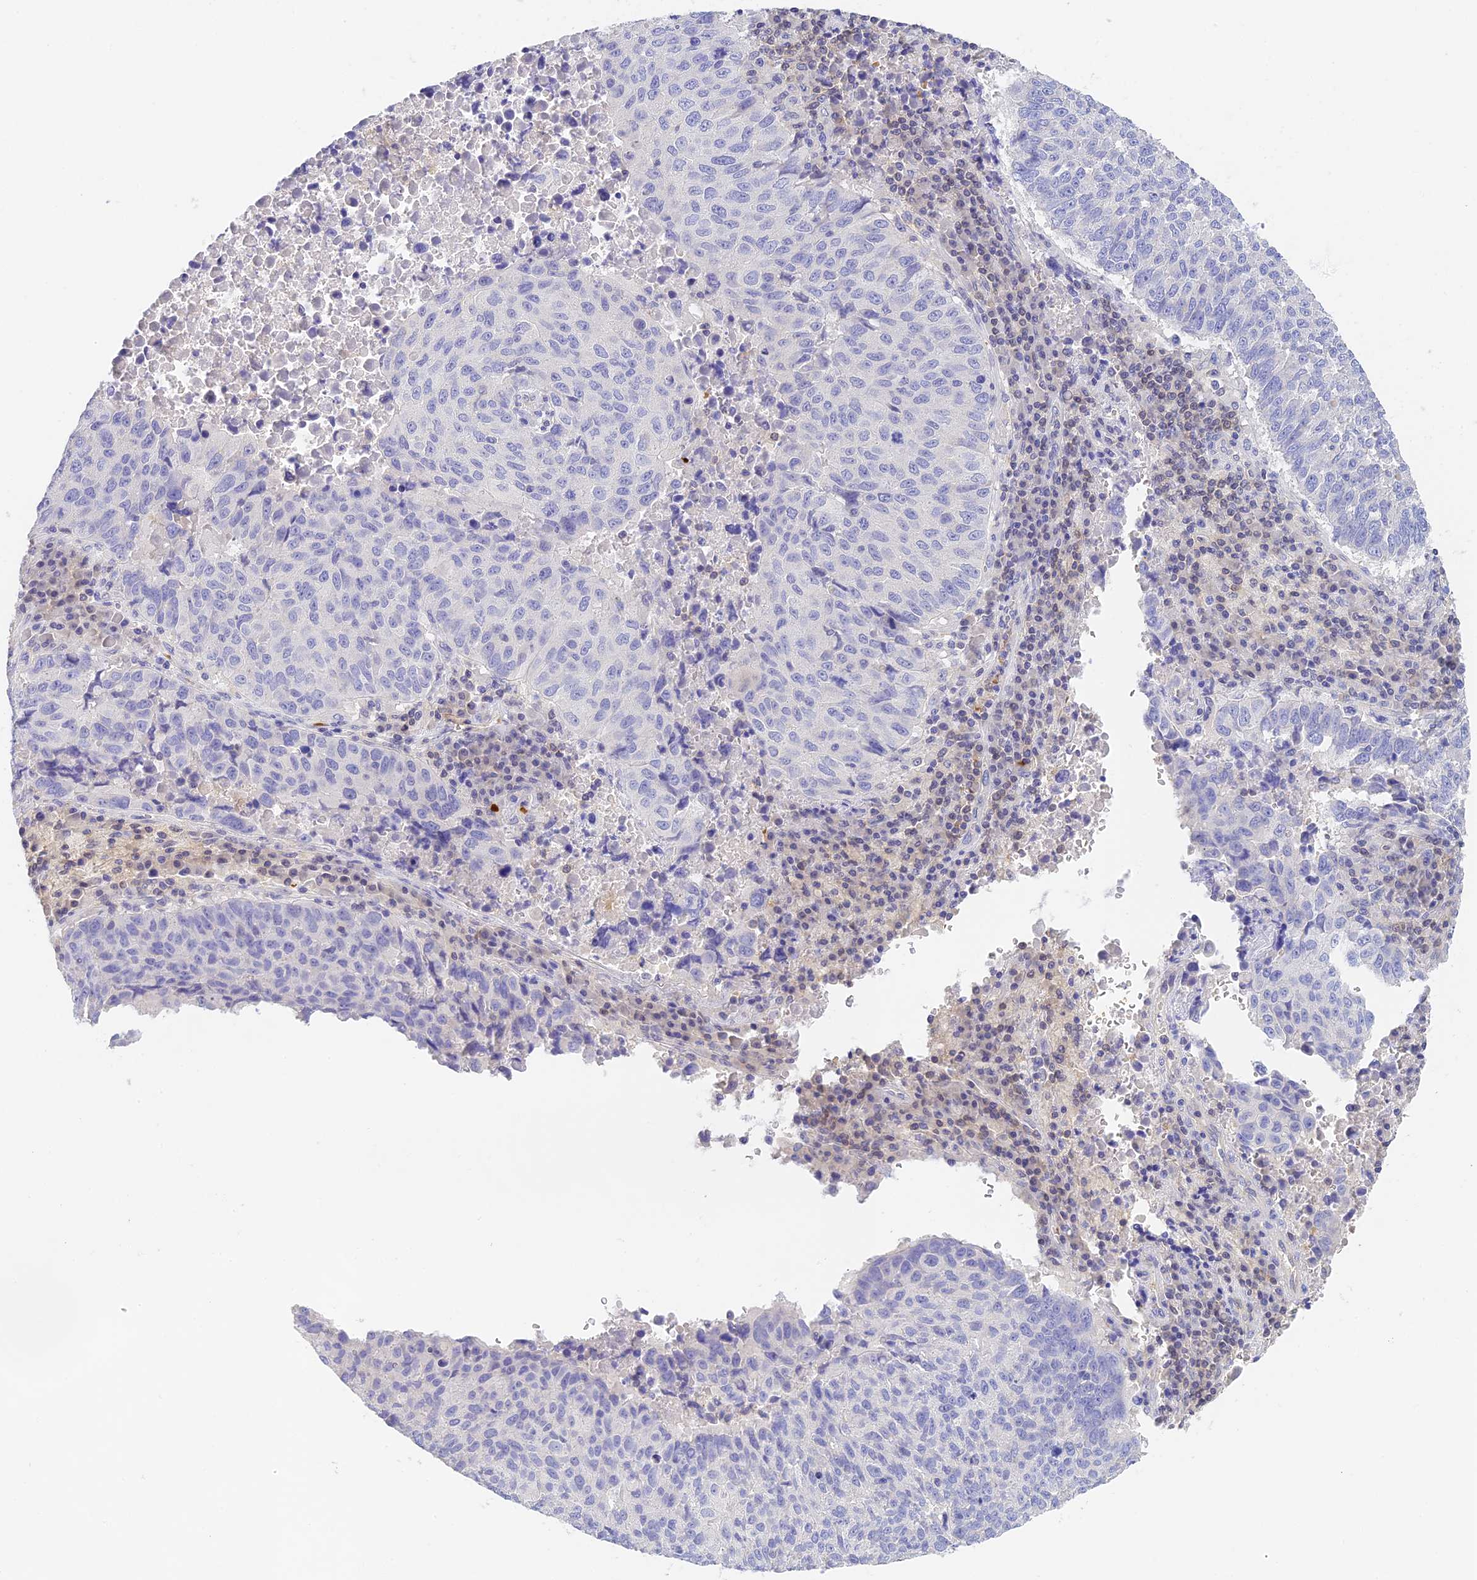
{"staining": {"intensity": "negative", "quantity": "none", "location": "none"}, "tissue": "lung cancer", "cell_type": "Tumor cells", "image_type": "cancer", "snomed": [{"axis": "morphology", "description": "Squamous cell carcinoma, NOS"}, {"axis": "topography", "description": "Lung"}], "caption": "The immunohistochemistry (IHC) image has no significant positivity in tumor cells of lung squamous cell carcinoma tissue.", "gene": "HDHD2", "patient": {"sex": "male", "age": 73}}